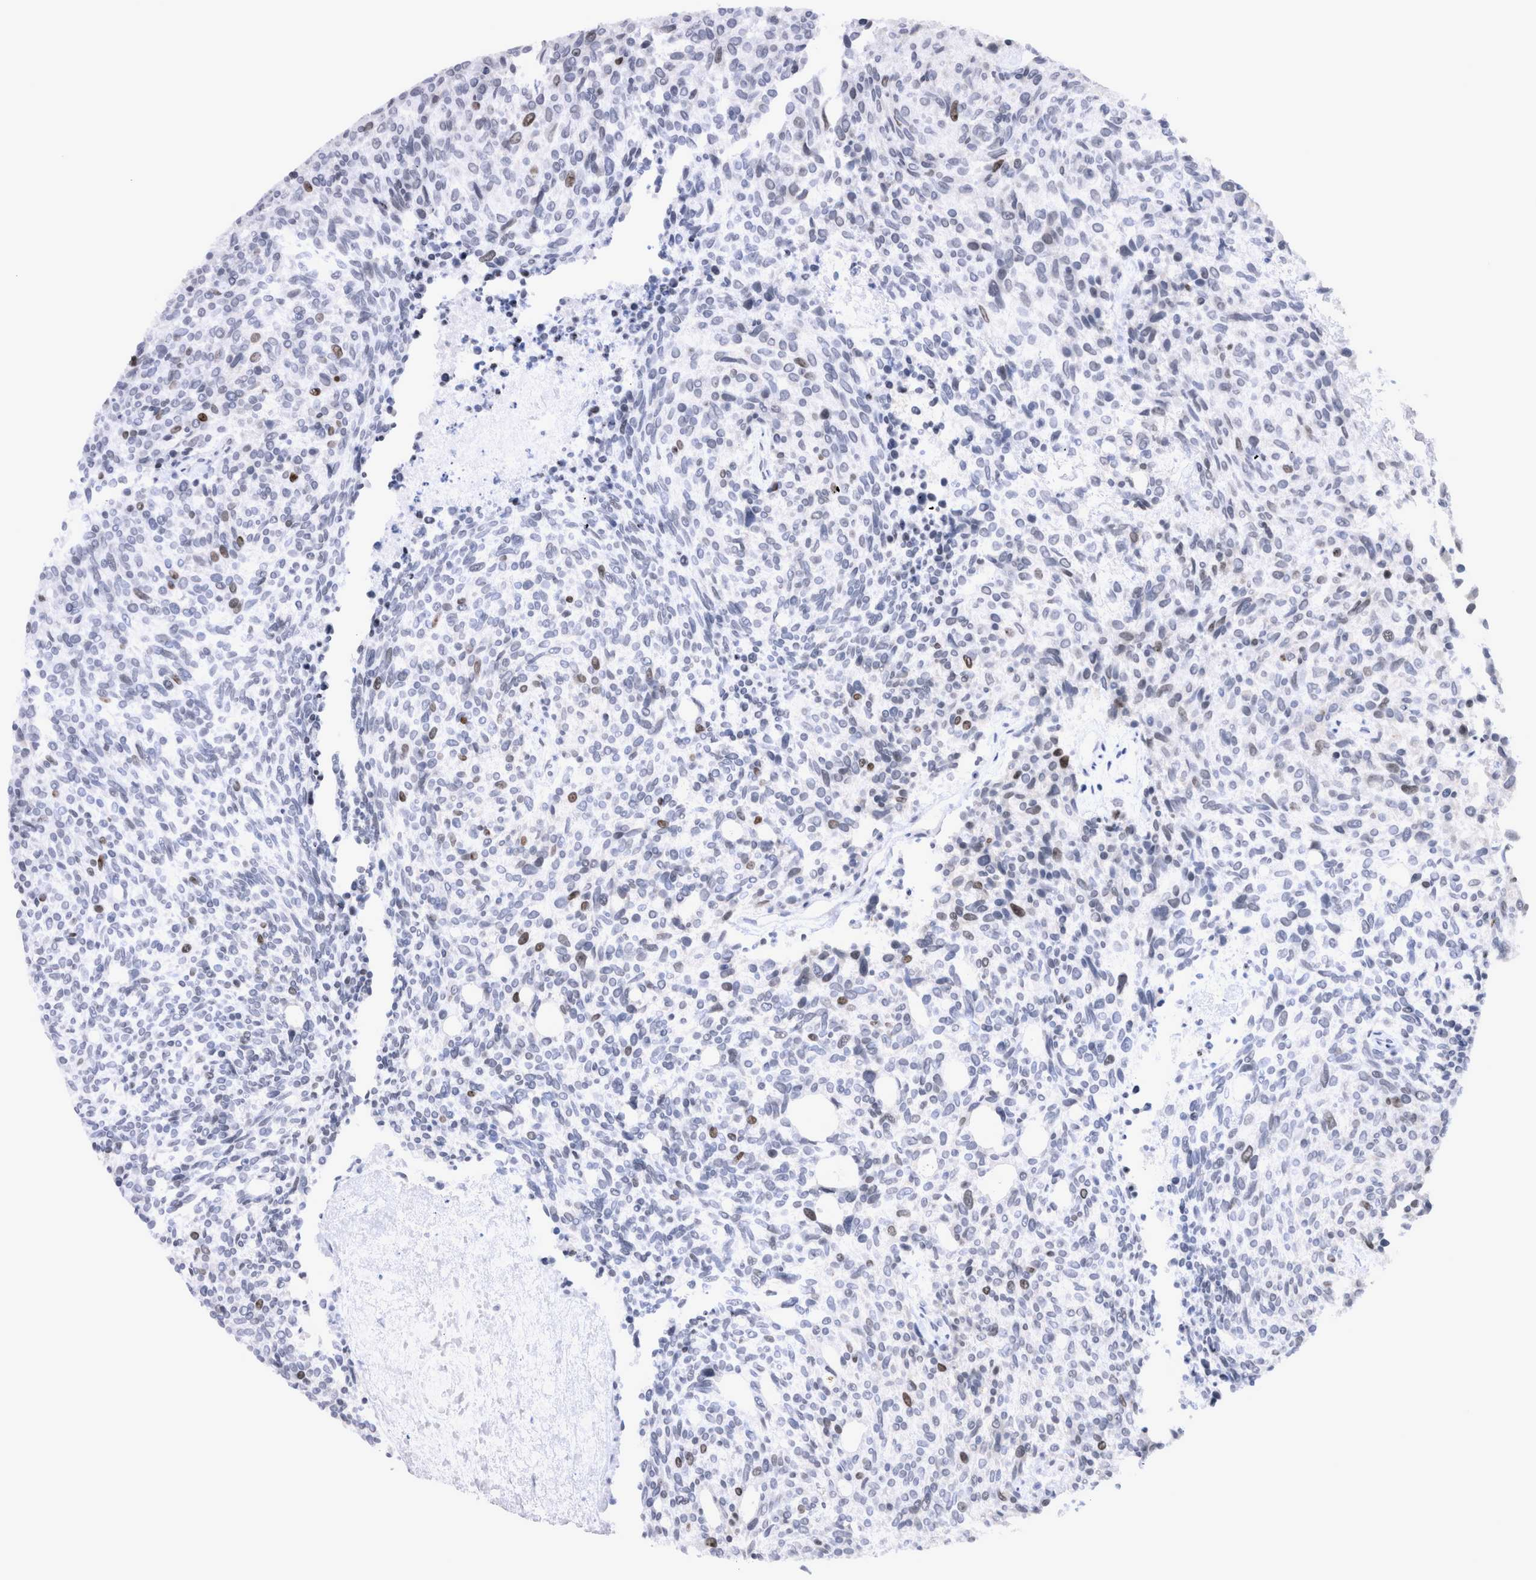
{"staining": {"intensity": "moderate", "quantity": "<25%", "location": "nuclear"}, "tissue": "carcinoid", "cell_type": "Tumor cells", "image_type": "cancer", "snomed": [{"axis": "morphology", "description": "Carcinoid, malignant, NOS"}, {"axis": "topography", "description": "Pancreas"}], "caption": "Human carcinoid (malignant) stained for a protein (brown) reveals moderate nuclear positive positivity in approximately <25% of tumor cells.", "gene": "KIF18B", "patient": {"sex": "female", "age": 54}}